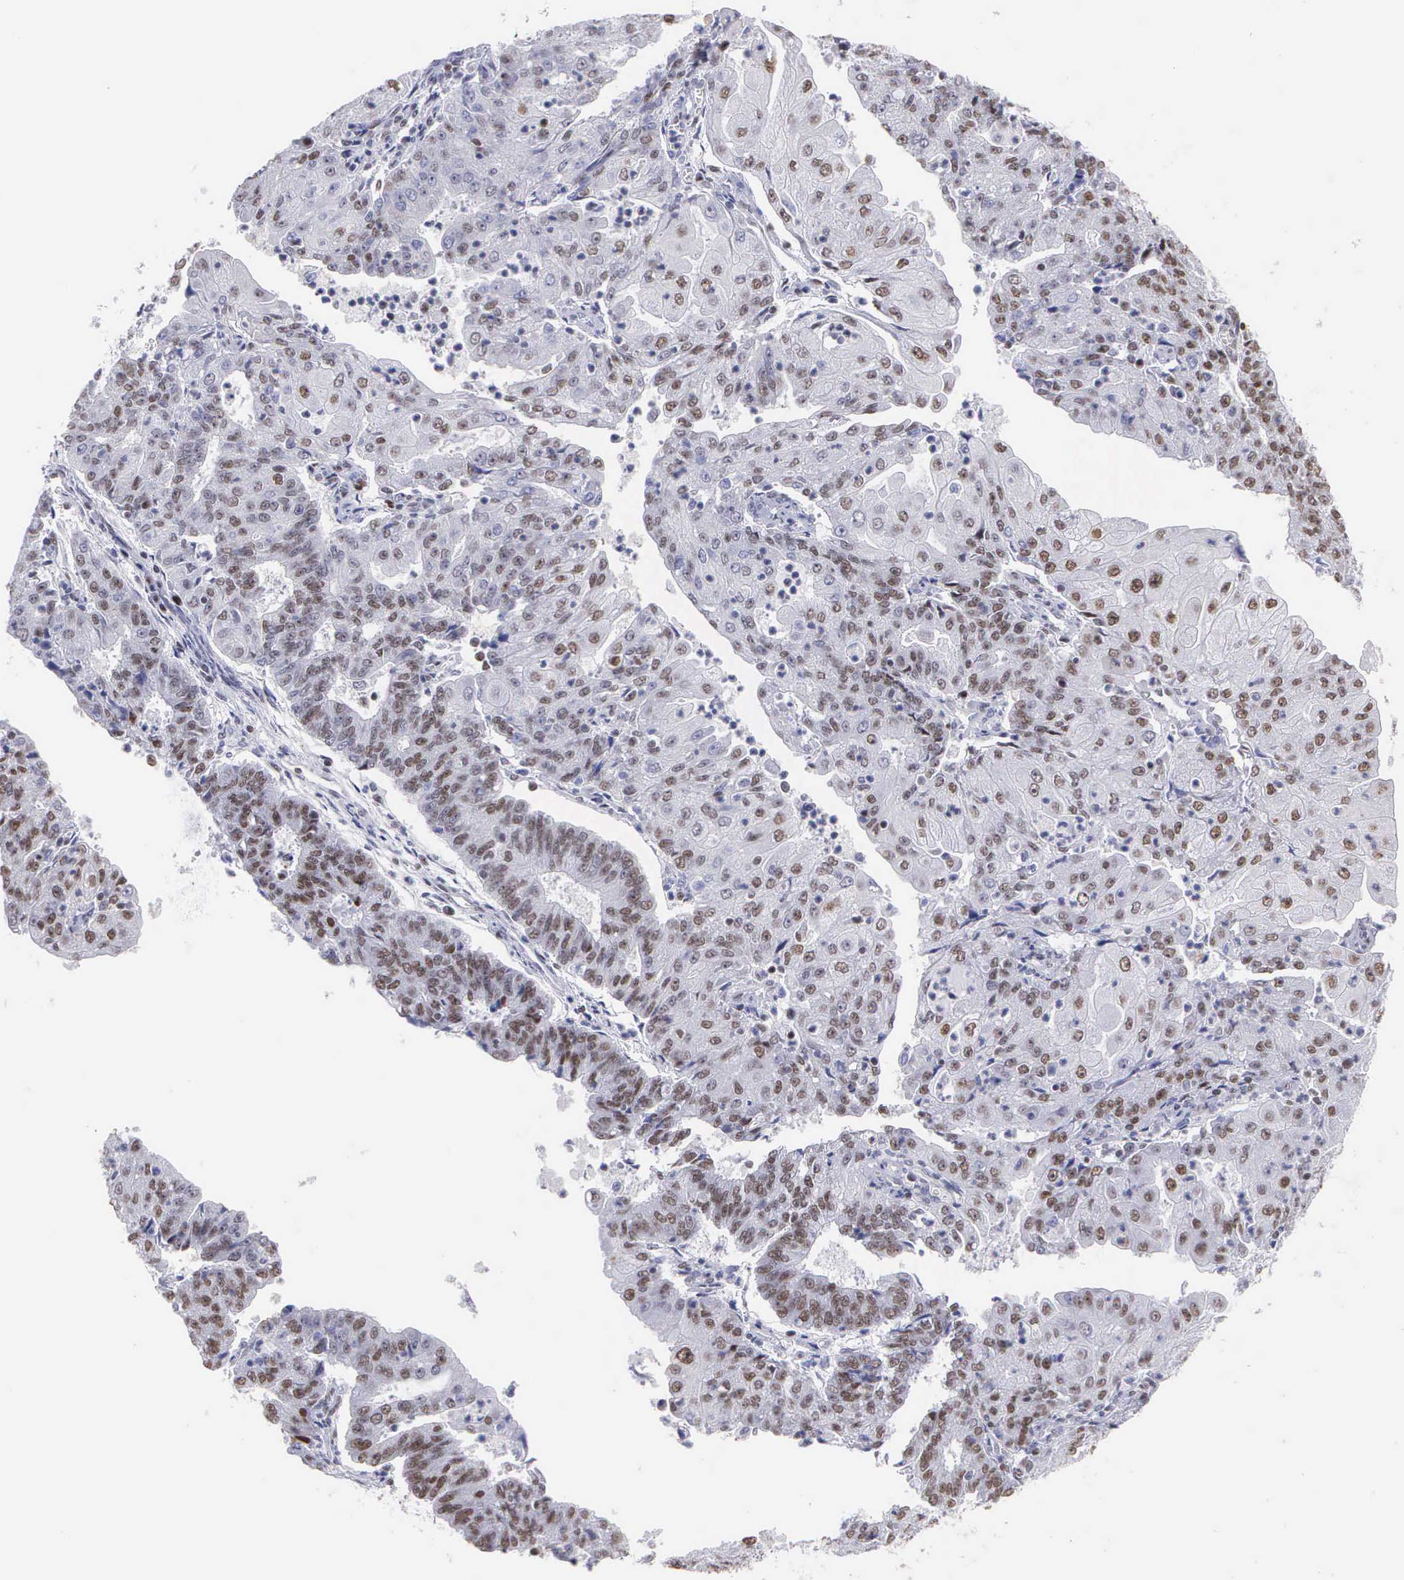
{"staining": {"intensity": "weak", "quantity": "25%-75%", "location": "nuclear"}, "tissue": "endometrial cancer", "cell_type": "Tumor cells", "image_type": "cancer", "snomed": [{"axis": "morphology", "description": "Adenocarcinoma, NOS"}, {"axis": "topography", "description": "Endometrium"}], "caption": "Immunohistochemistry (IHC) micrograph of human endometrial cancer (adenocarcinoma) stained for a protein (brown), which shows low levels of weak nuclear expression in approximately 25%-75% of tumor cells.", "gene": "CSTF2", "patient": {"sex": "female", "age": 56}}